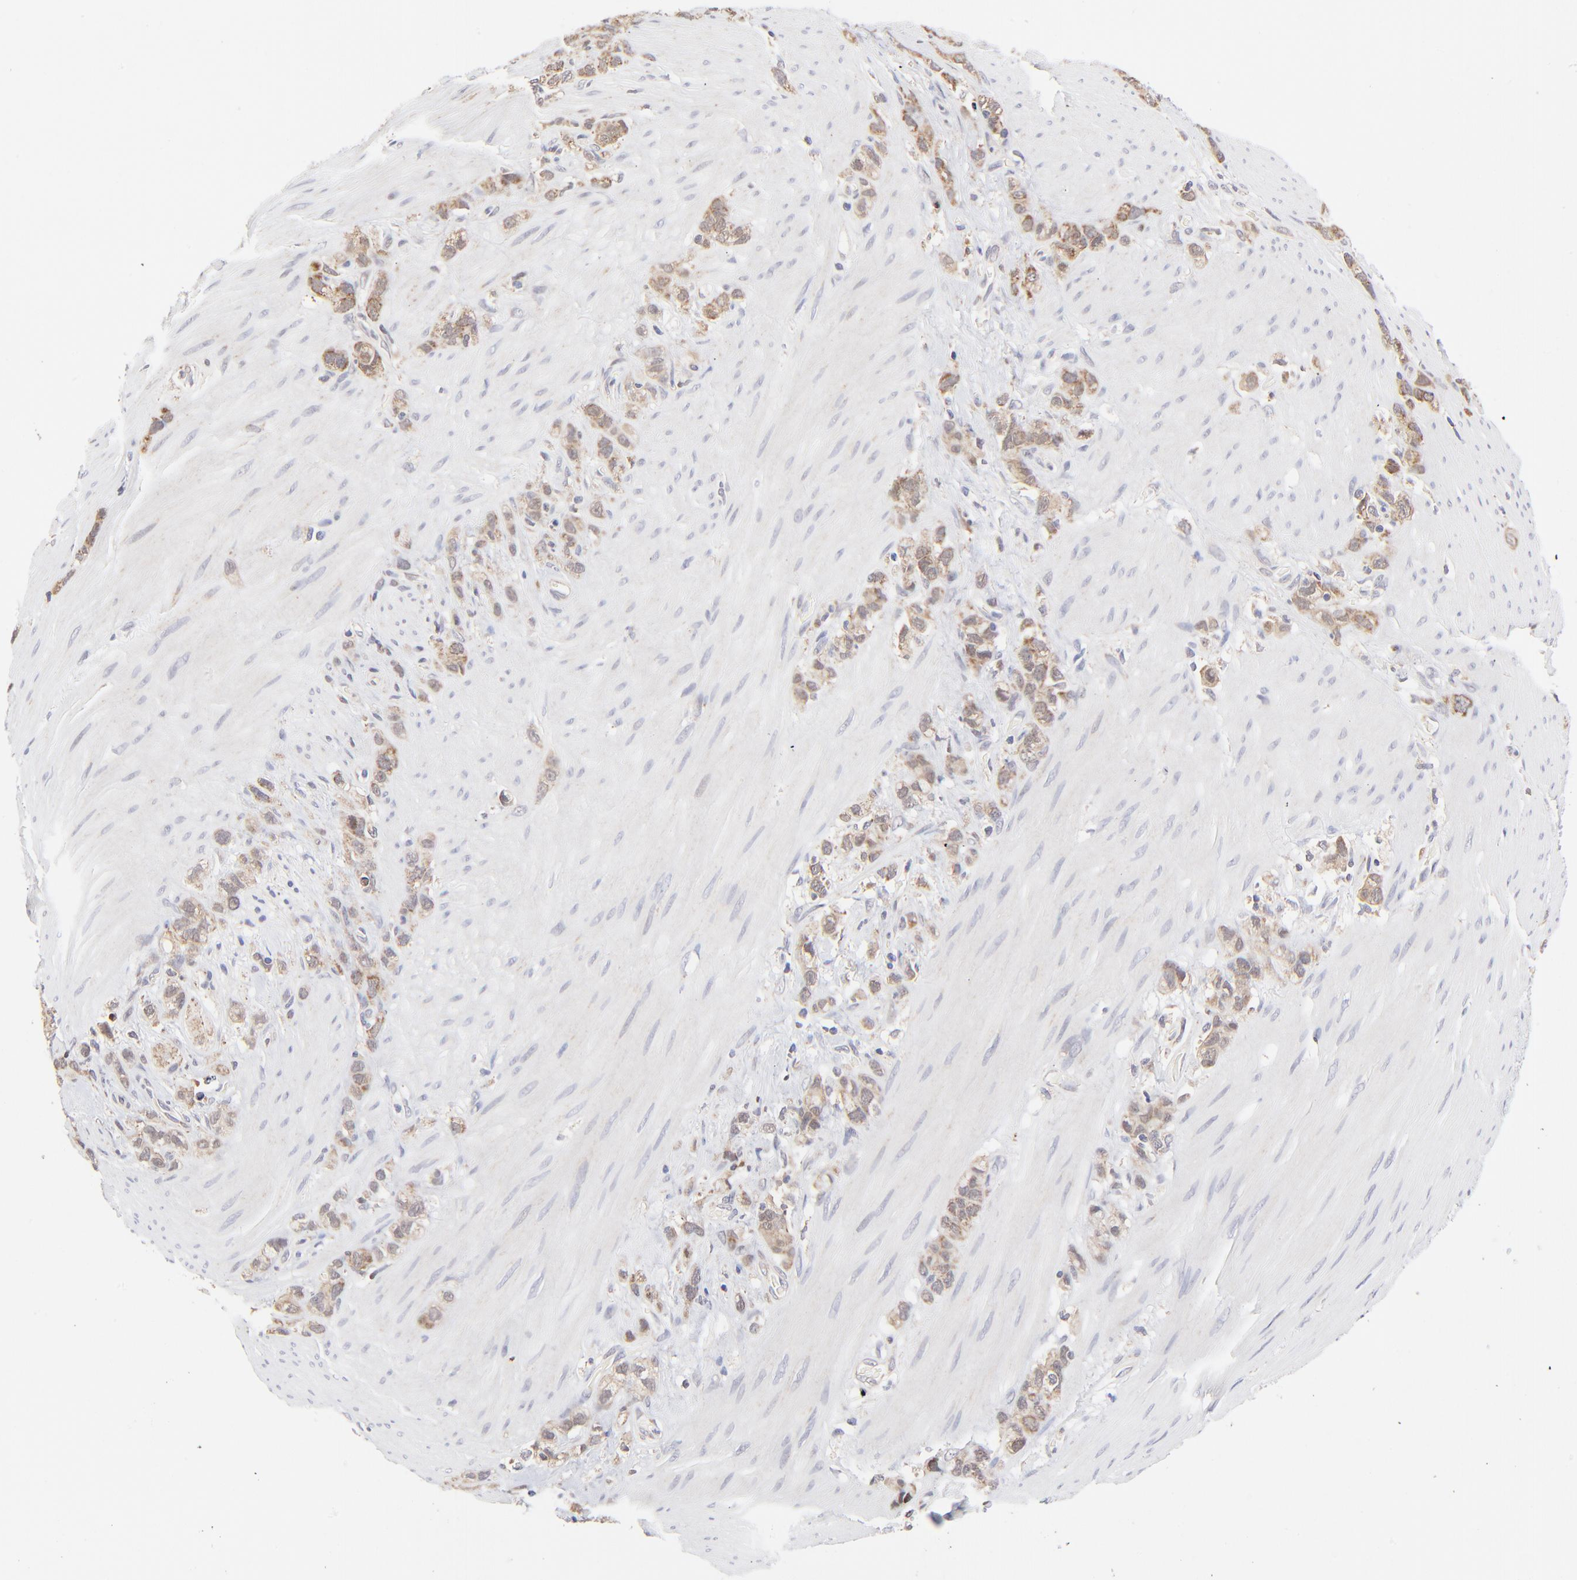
{"staining": {"intensity": "moderate", "quantity": "25%-75%", "location": "cytoplasmic/membranous"}, "tissue": "stomach cancer", "cell_type": "Tumor cells", "image_type": "cancer", "snomed": [{"axis": "morphology", "description": "Normal tissue, NOS"}, {"axis": "morphology", "description": "Adenocarcinoma, NOS"}, {"axis": "morphology", "description": "Adenocarcinoma, High grade"}, {"axis": "topography", "description": "Stomach, upper"}, {"axis": "topography", "description": "Stomach"}], "caption": "DAB immunohistochemical staining of human stomach cancer demonstrates moderate cytoplasmic/membranous protein positivity in about 25%-75% of tumor cells.", "gene": "FBXL12", "patient": {"sex": "female", "age": 65}}